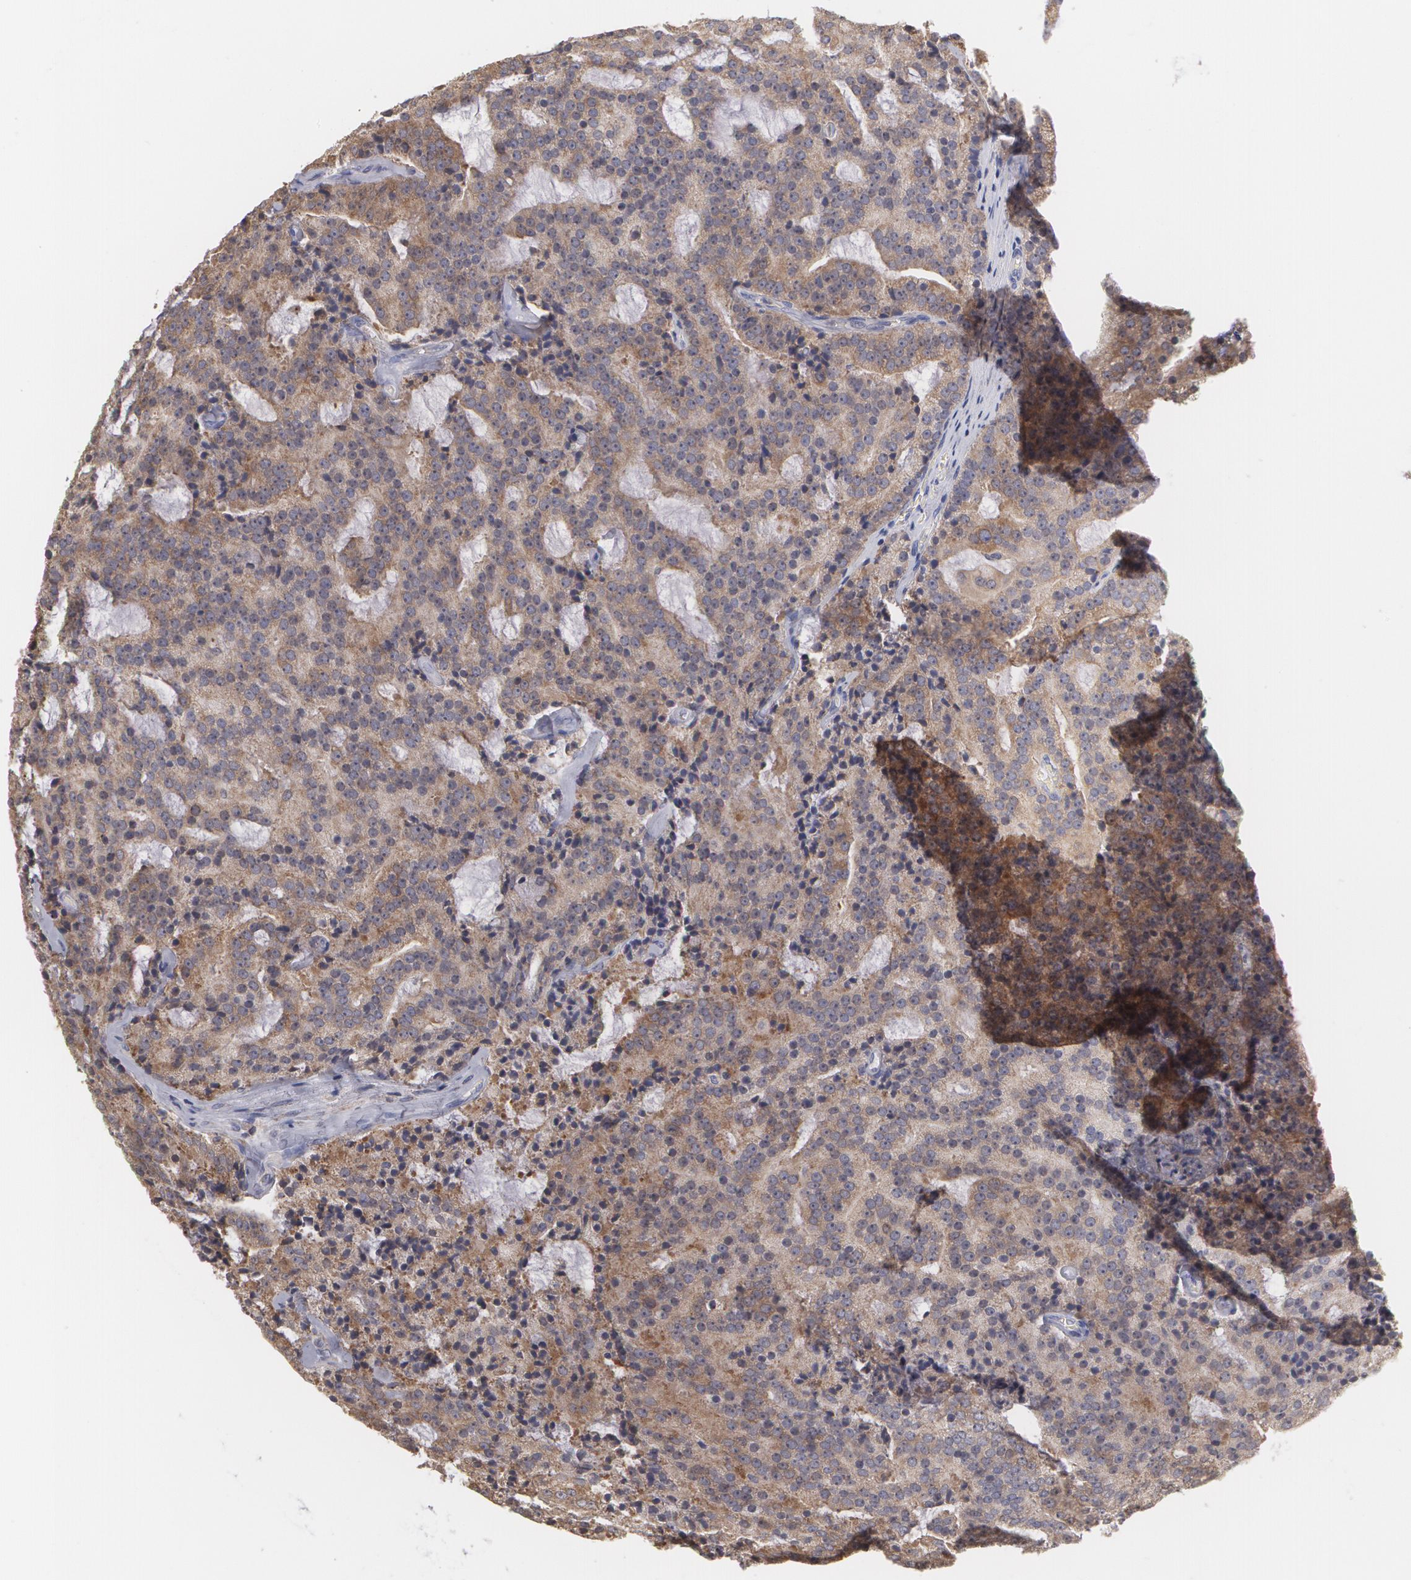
{"staining": {"intensity": "strong", "quantity": ">75%", "location": "cytoplasmic/membranous"}, "tissue": "prostate cancer", "cell_type": "Tumor cells", "image_type": "cancer", "snomed": [{"axis": "morphology", "description": "Adenocarcinoma, Medium grade"}, {"axis": "topography", "description": "Prostate"}], "caption": "Tumor cells display strong cytoplasmic/membranous positivity in about >75% of cells in prostate cancer (medium-grade adenocarcinoma).", "gene": "MTHFD1", "patient": {"sex": "male", "age": 65}}